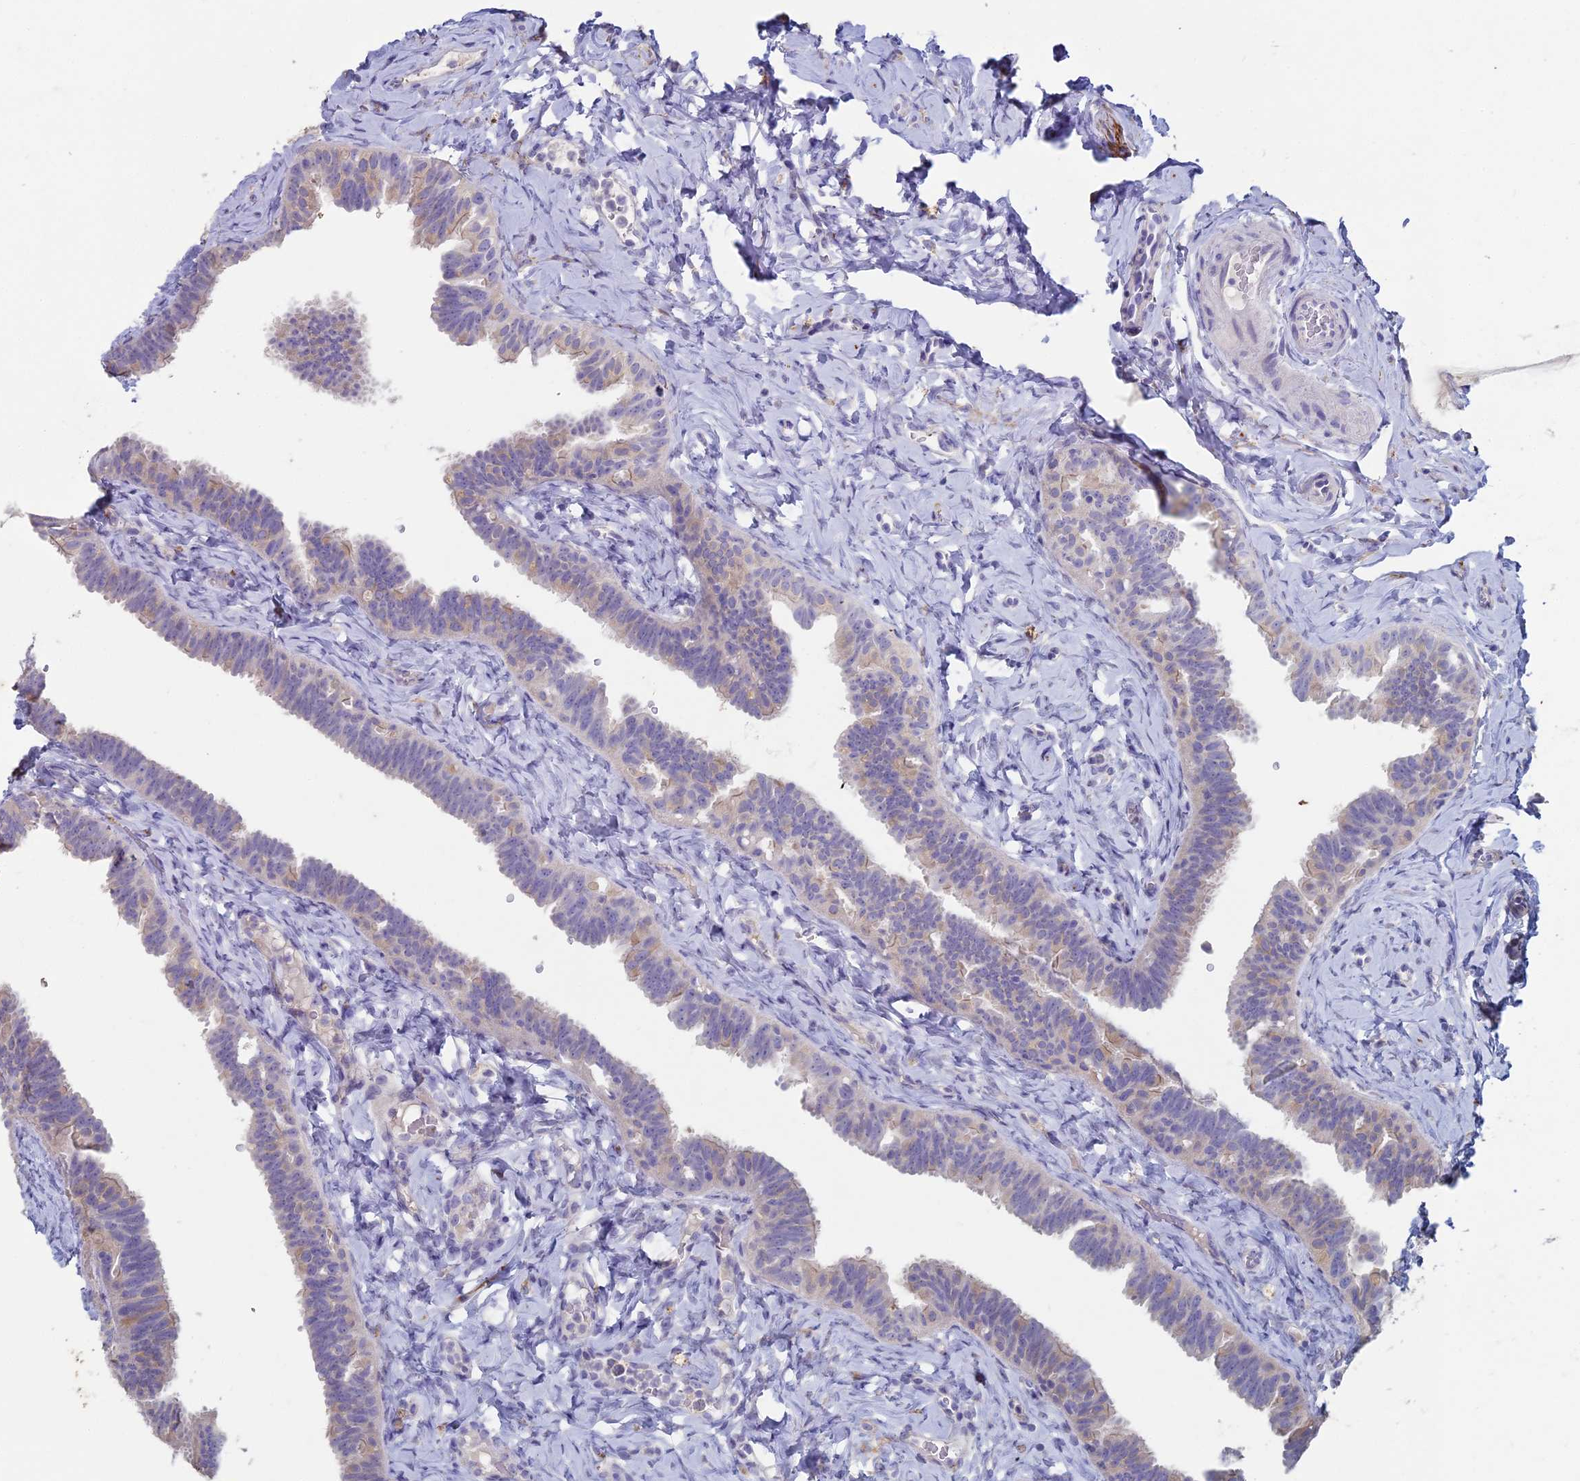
{"staining": {"intensity": "negative", "quantity": "none", "location": "none"}, "tissue": "fallopian tube", "cell_type": "Glandular cells", "image_type": "normal", "snomed": [{"axis": "morphology", "description": "Normal tissue, NOS"}, {"axis": "topography", "description": "Fallopian tube"}], "caption": "High magnification brightfield microscopy of unremarkable fallopian tube stained with DAB (brown) and counterstained with hematoxylin (blue): glandular cells show no significant positivity. Nuclei are stained in blue.", "gene": "NCAM1", "patient": {"sex": "female", "age": 65}}